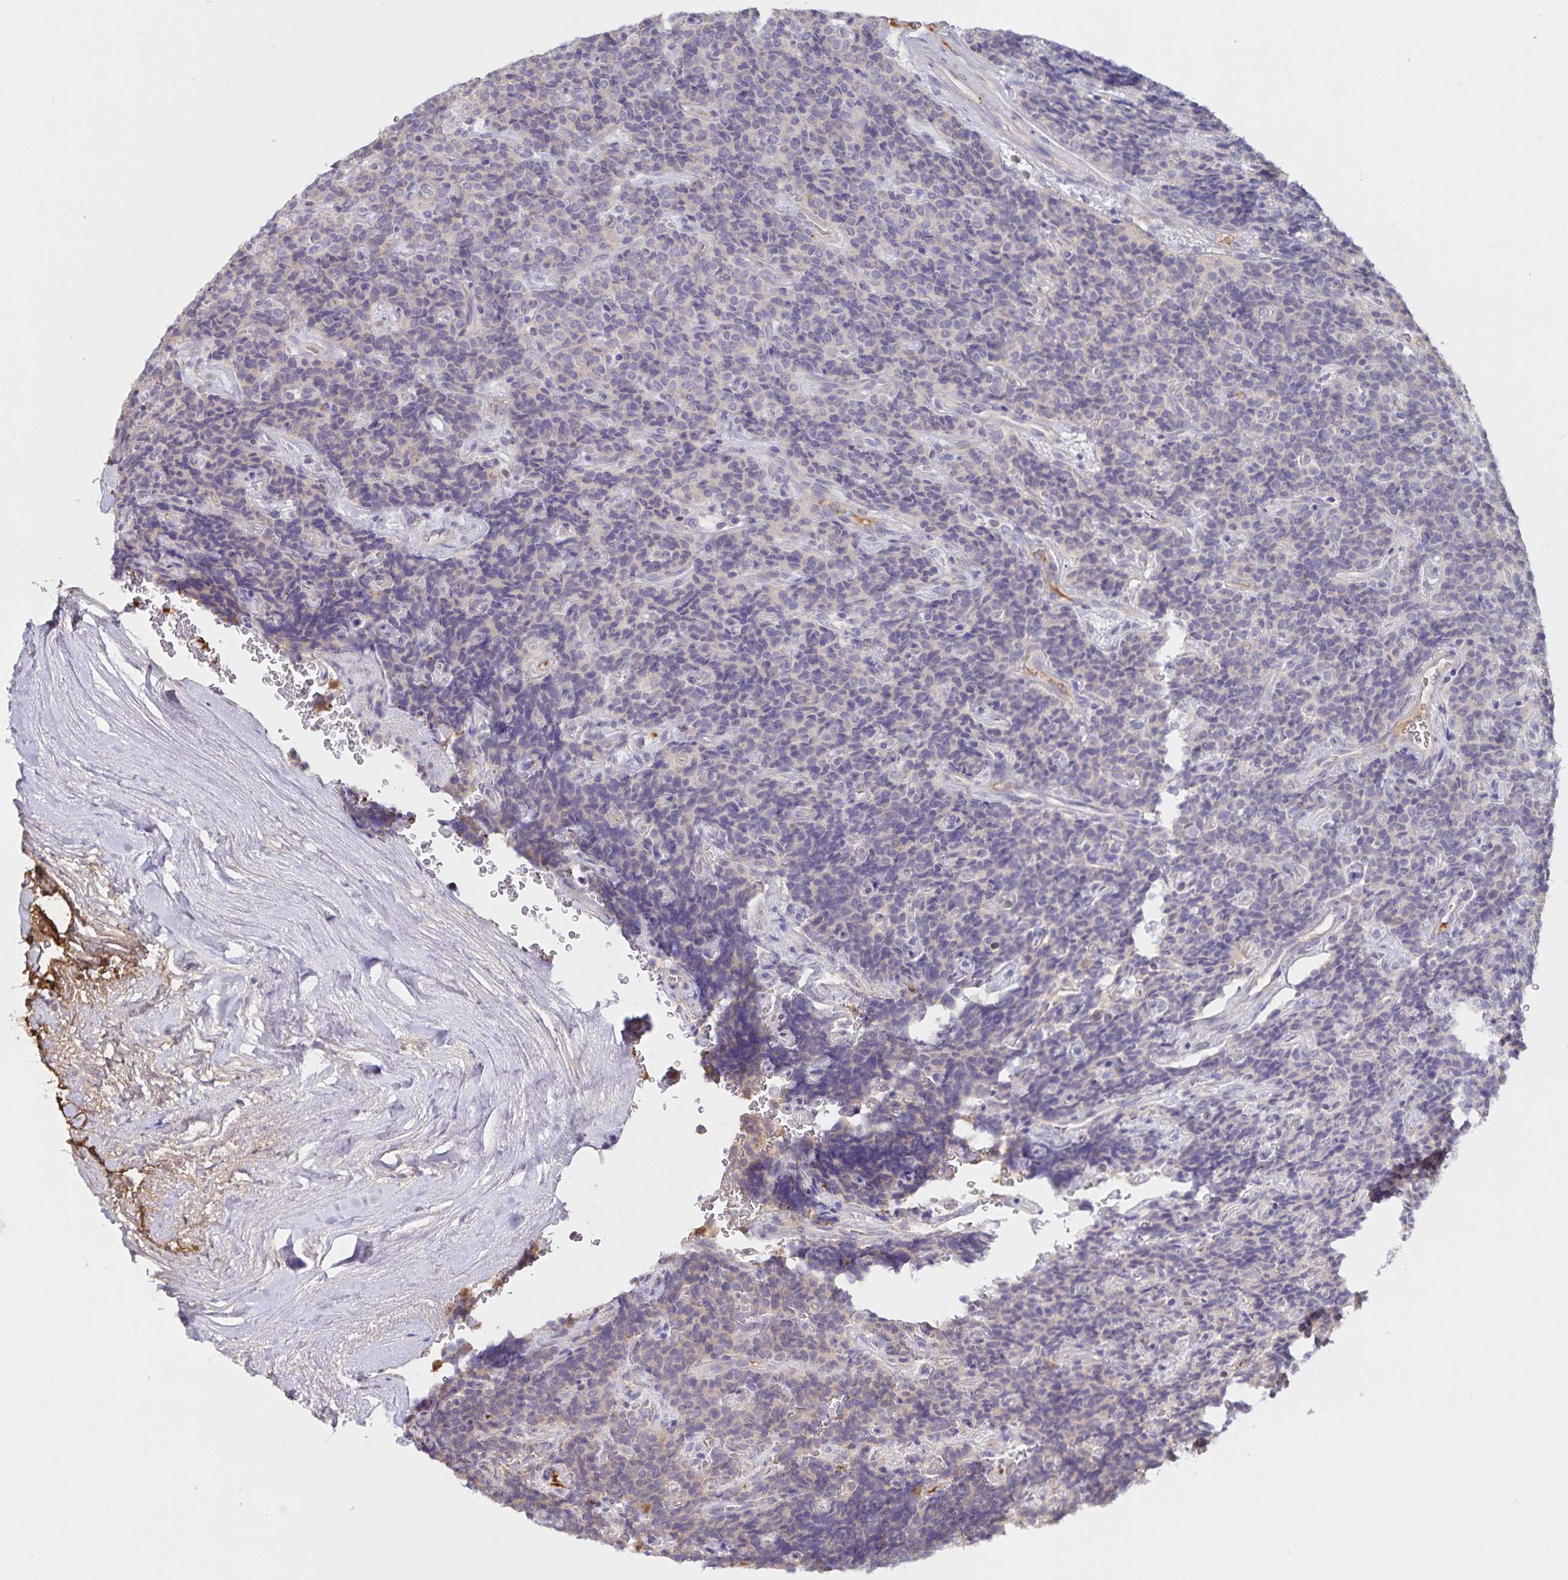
{"staining": {"intensity": "negative", "quantity": "none", "location": "none"}, "tissue": "carcinoid", "cell_type": "Tumor cells", "image_type": "cancer", "snomed": [{"axis": "morphology", "description": "Carcinoid, malignant, NOS"}, {"axis": "topography", "description": "Pancreas"}], "caption": "Tumor cells are negative for protein expression in human carcinoid.", "gene": "FGG", "patient": {"sex": "male", "age": 36}}